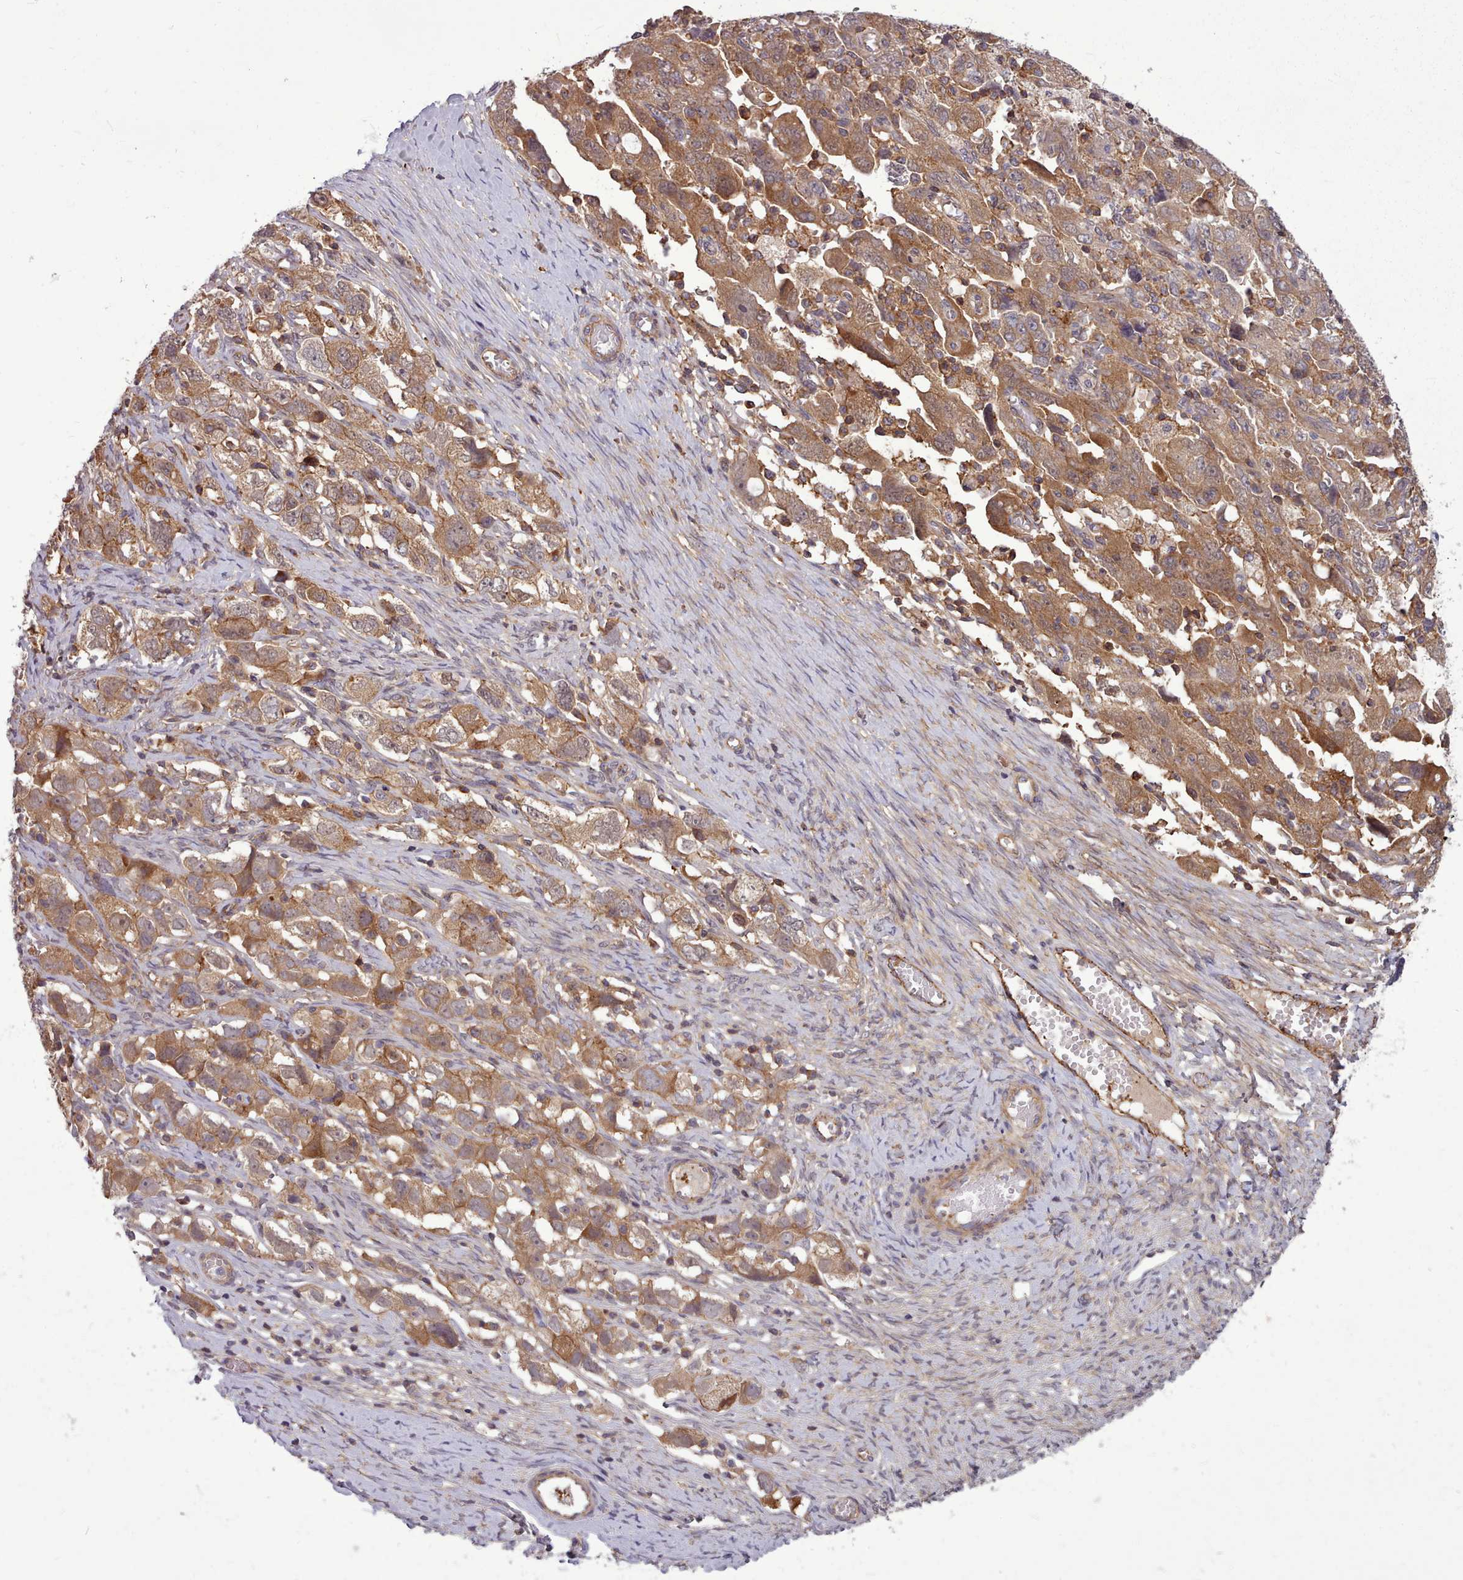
{"staining": {"intensity": "moderate", "quantity": ">75%", "location": "cytoplasmic/membranous"}, "tissue": "ovarian cancer", "cell_type": "Tumor cells", "image_type": "cancer", "snomed": [{"axis": "morphology", "description": "Carcinoma, NOS"}, {"axis": "morphology", "description": "Cystadenocarcinoma, serous, NOS"}, {"axis": "topography", "description": "Ovary"}], "caption": "Protein analysis of ovarian cancer (serous cystadenocarcinoma) tissue displays moderate cytoplasmic/membranous expression in approximately >75% of tumor cells.", "gene": "STUB1", "patient": {"sex": "female", "age": 69}}